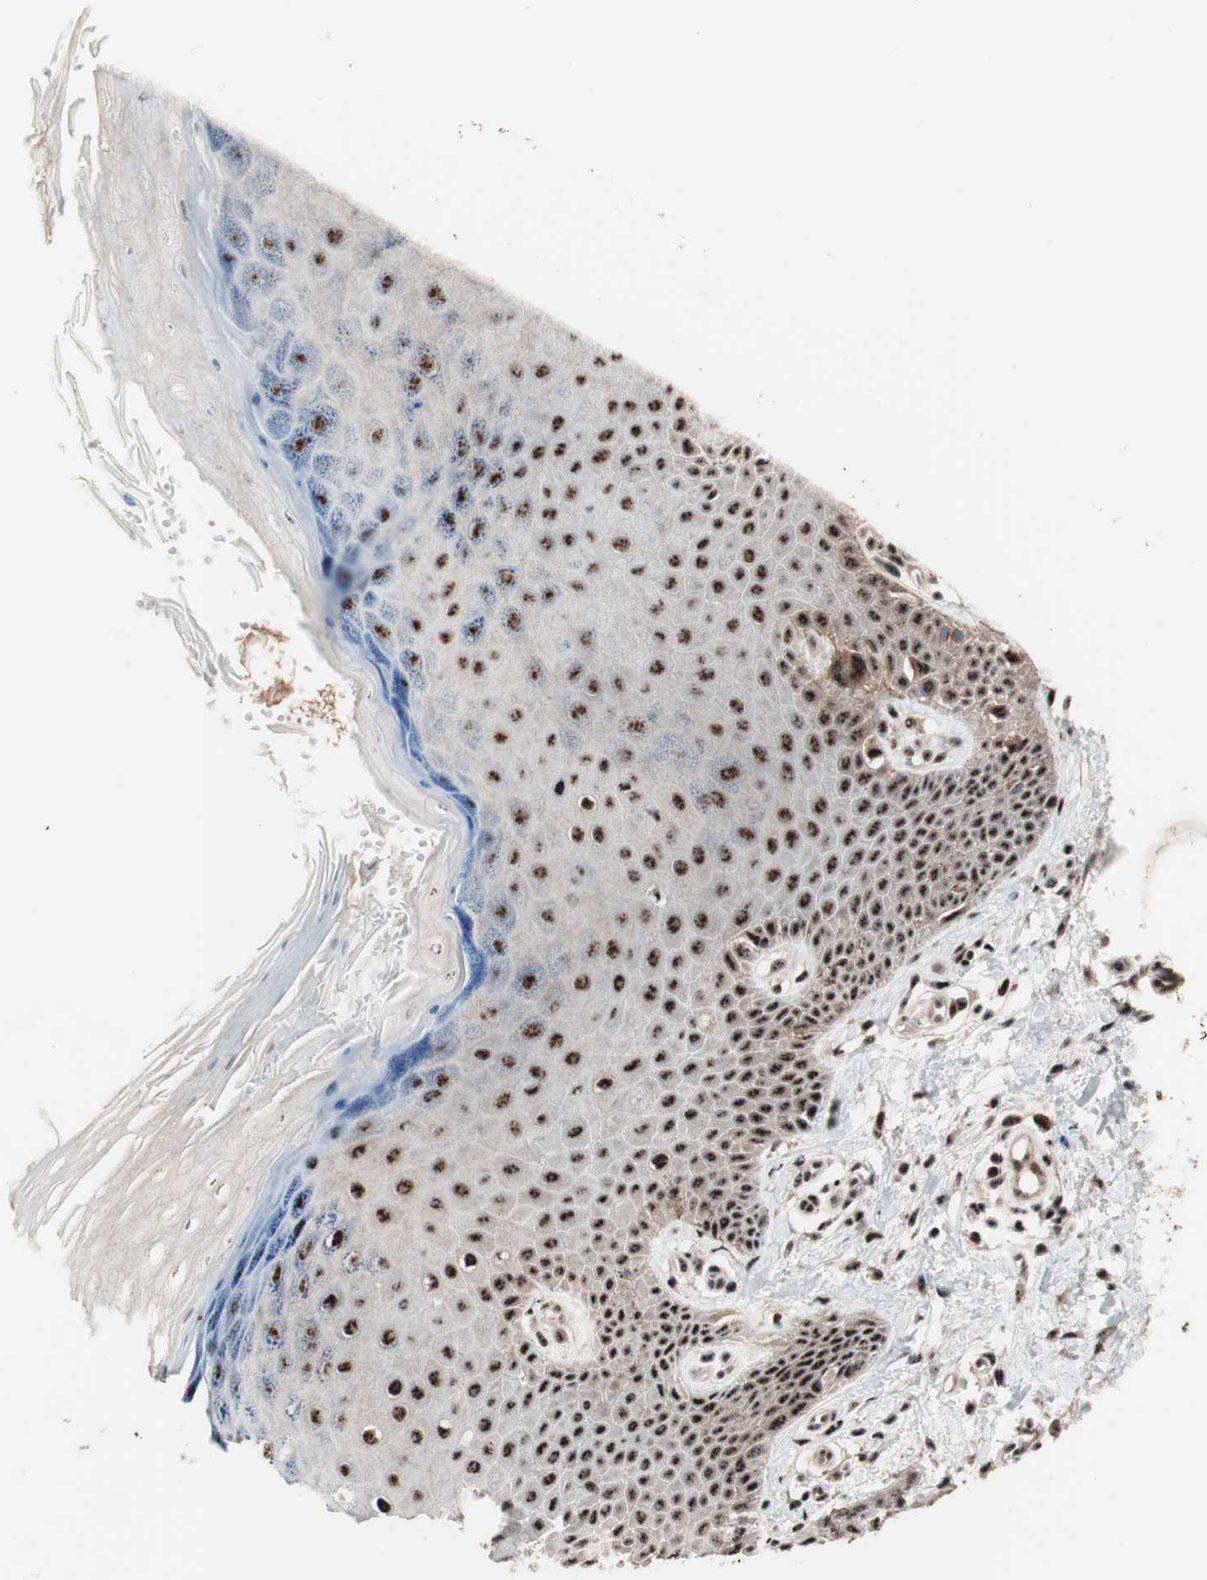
{"staining": {"intensity": "strong", "quantity": ">75%", "location": "nuclear"}, "tissue": "skin", "cell_type": "Fibroblasts", "image_type": "normal", "snomed": [{"axis": "morphology", "description": "Normal tissue, NOS"}, {"axis": "topography", "description": "Skin"}], "caption": "Immunohistochemical staining of normal human skin exhibits strong nuclear protein positivity in approximately >75% of fibroblasts.", "gene": "NR5A2", "patient": {"sex": "male", "age": 26}}